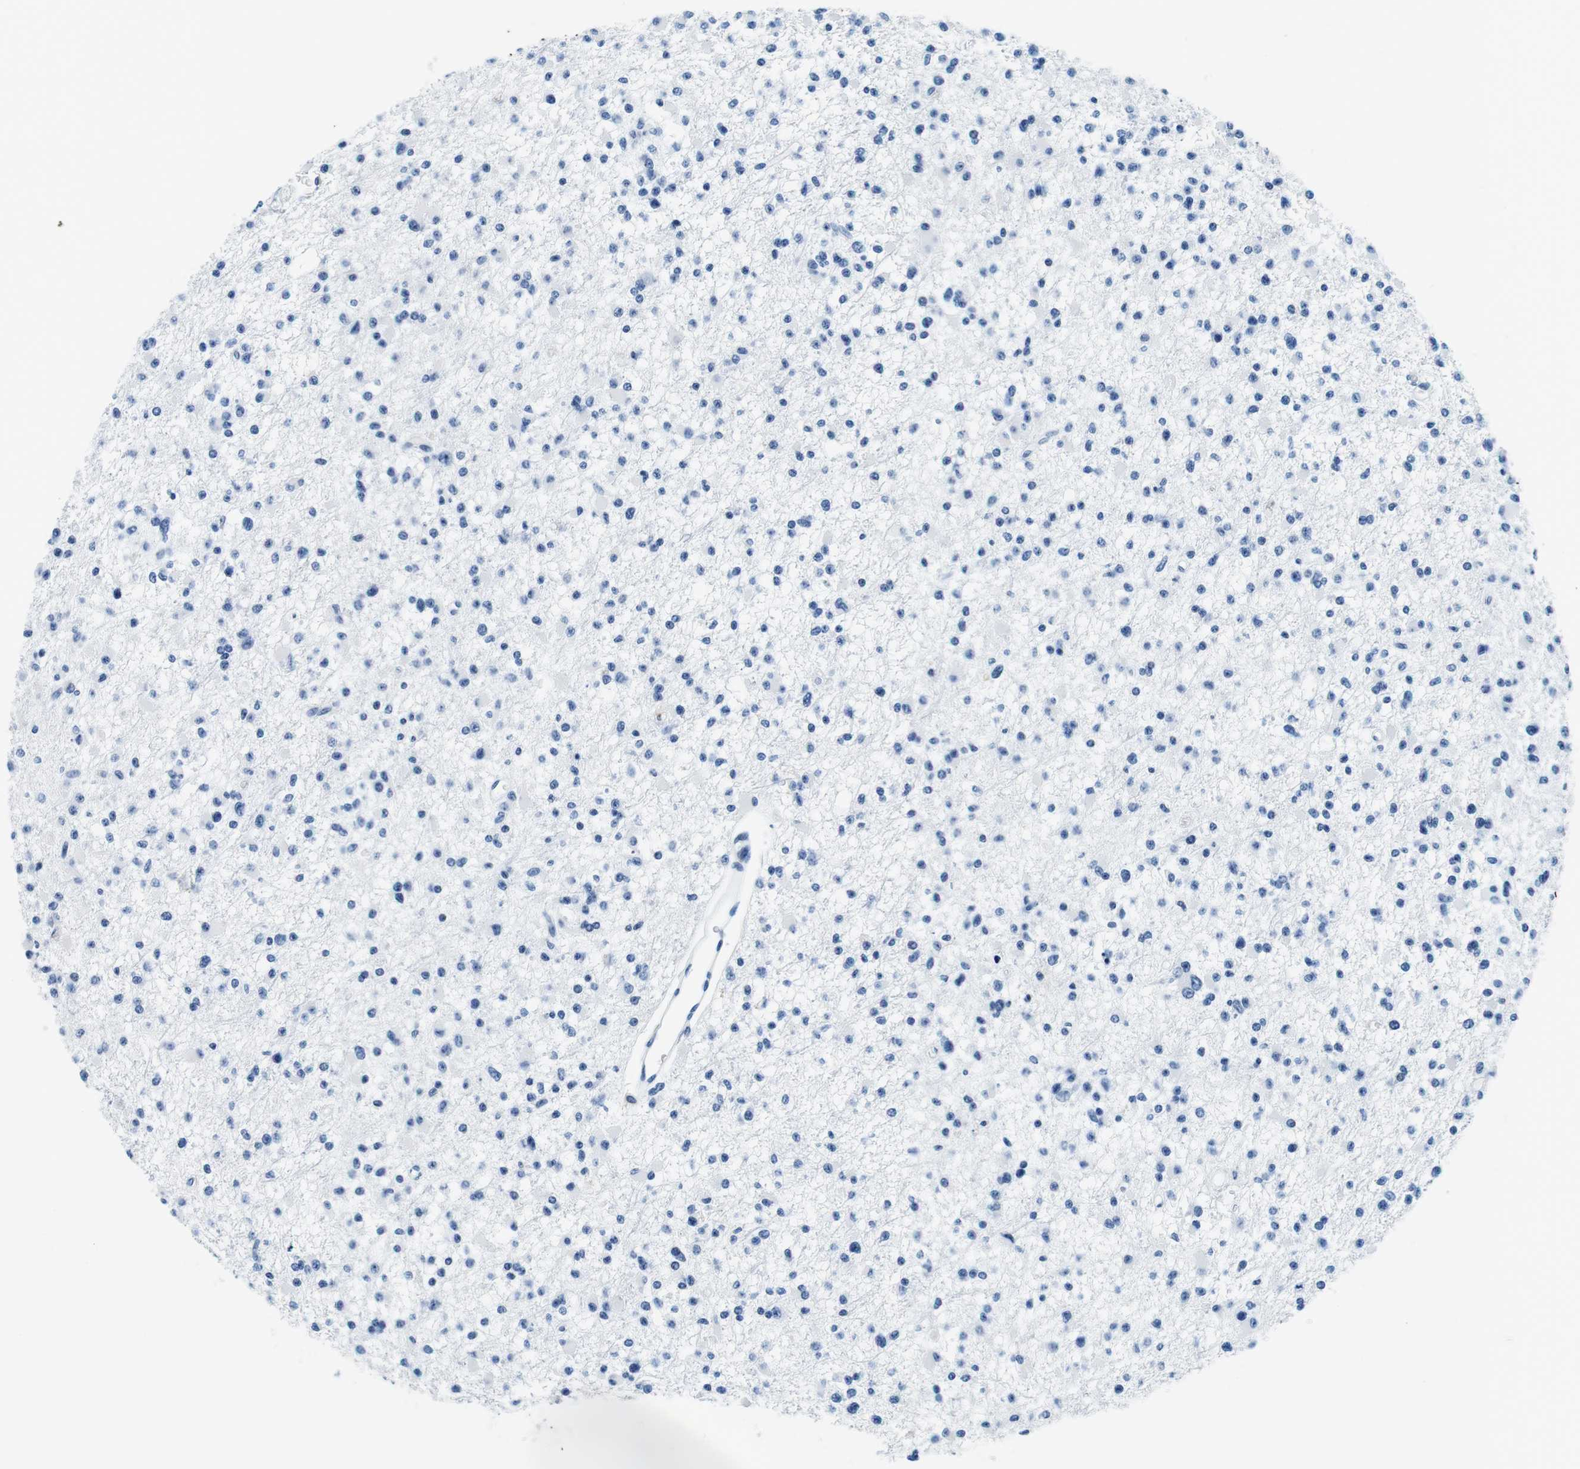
{"staining": {"intensity": "negative", "quantity": "none", "location": "none"}, "tissue": "glioma", "cell_type": "Tumor cells", "image_type": "cancer", "snomed": [{"axis": "morphology", "description": "Glioma, malignant, Low grade"}, {"axis": "topography", "description": "Brain"}], "caption": "Tumor cells are negative for protein expression in human malignant low-grade glioma. (Stains: DAB immunohistochemistry with hematoxylin counter stain, Microscopy: brightfield microscopy at high magnification).", "gene": "HLA-DRB1", "patient": {"sex": "female", "age": 22}}